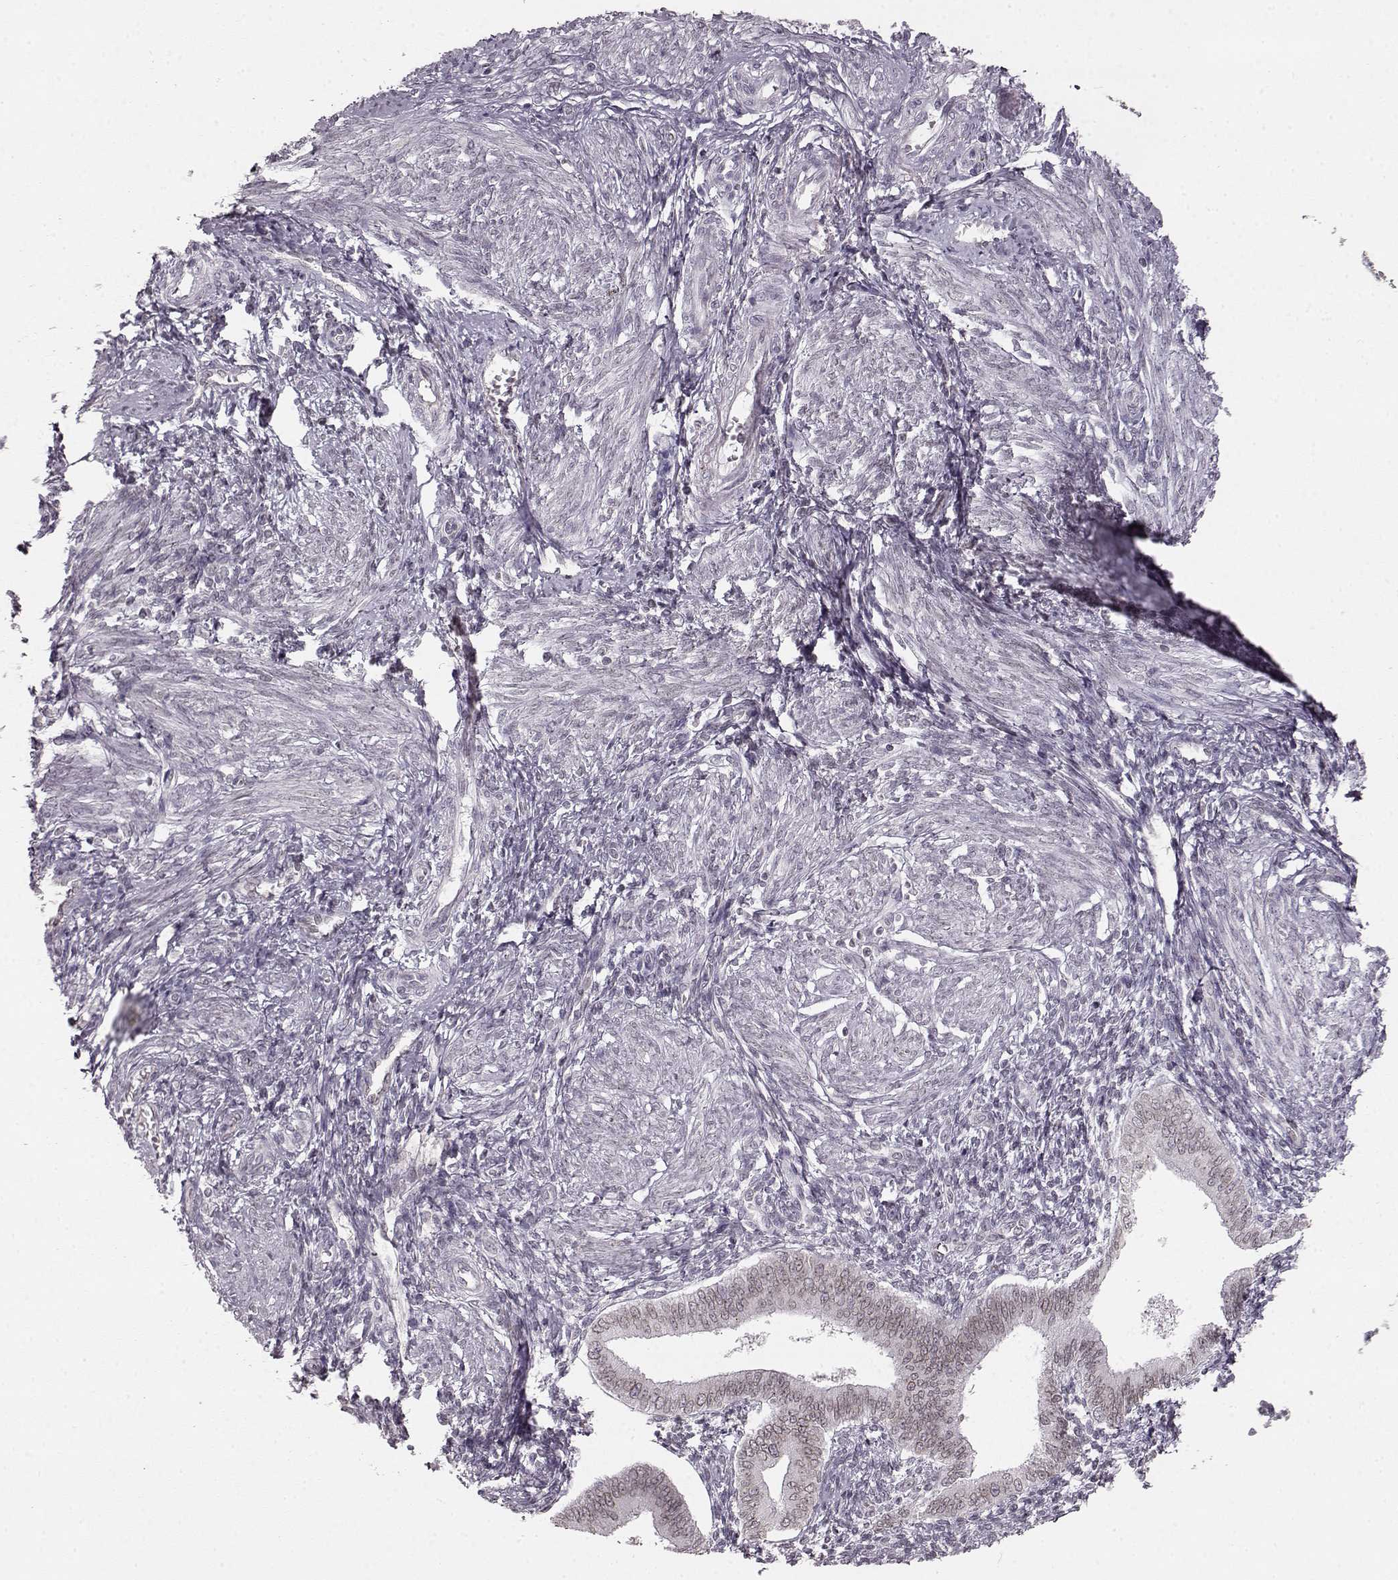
{"staining": {"intensity": "weak", "quantity": ">75%", "location": "cytoplasmic/membranous,nuclear"}, "tissue": "endometrium", "cell_type": "Cells in endometrial stroma", "image_type": "normal", "snomed": [{"axis": "morphology", "description": "Normal tissue, NOS"}, {"axis": "topography", "description": "Endometrium"}], "caption": "Benign endometrium was stained to show a protein in brown. There is low levels of weak cytoplasmic/membranous,nuclear positivity in about >75% of cells in endometrial stroma. (IHC, brightfield microscopy, high magnification).", "gene": "DCAF12", "patient": {"sex": "female", "age": 42}}